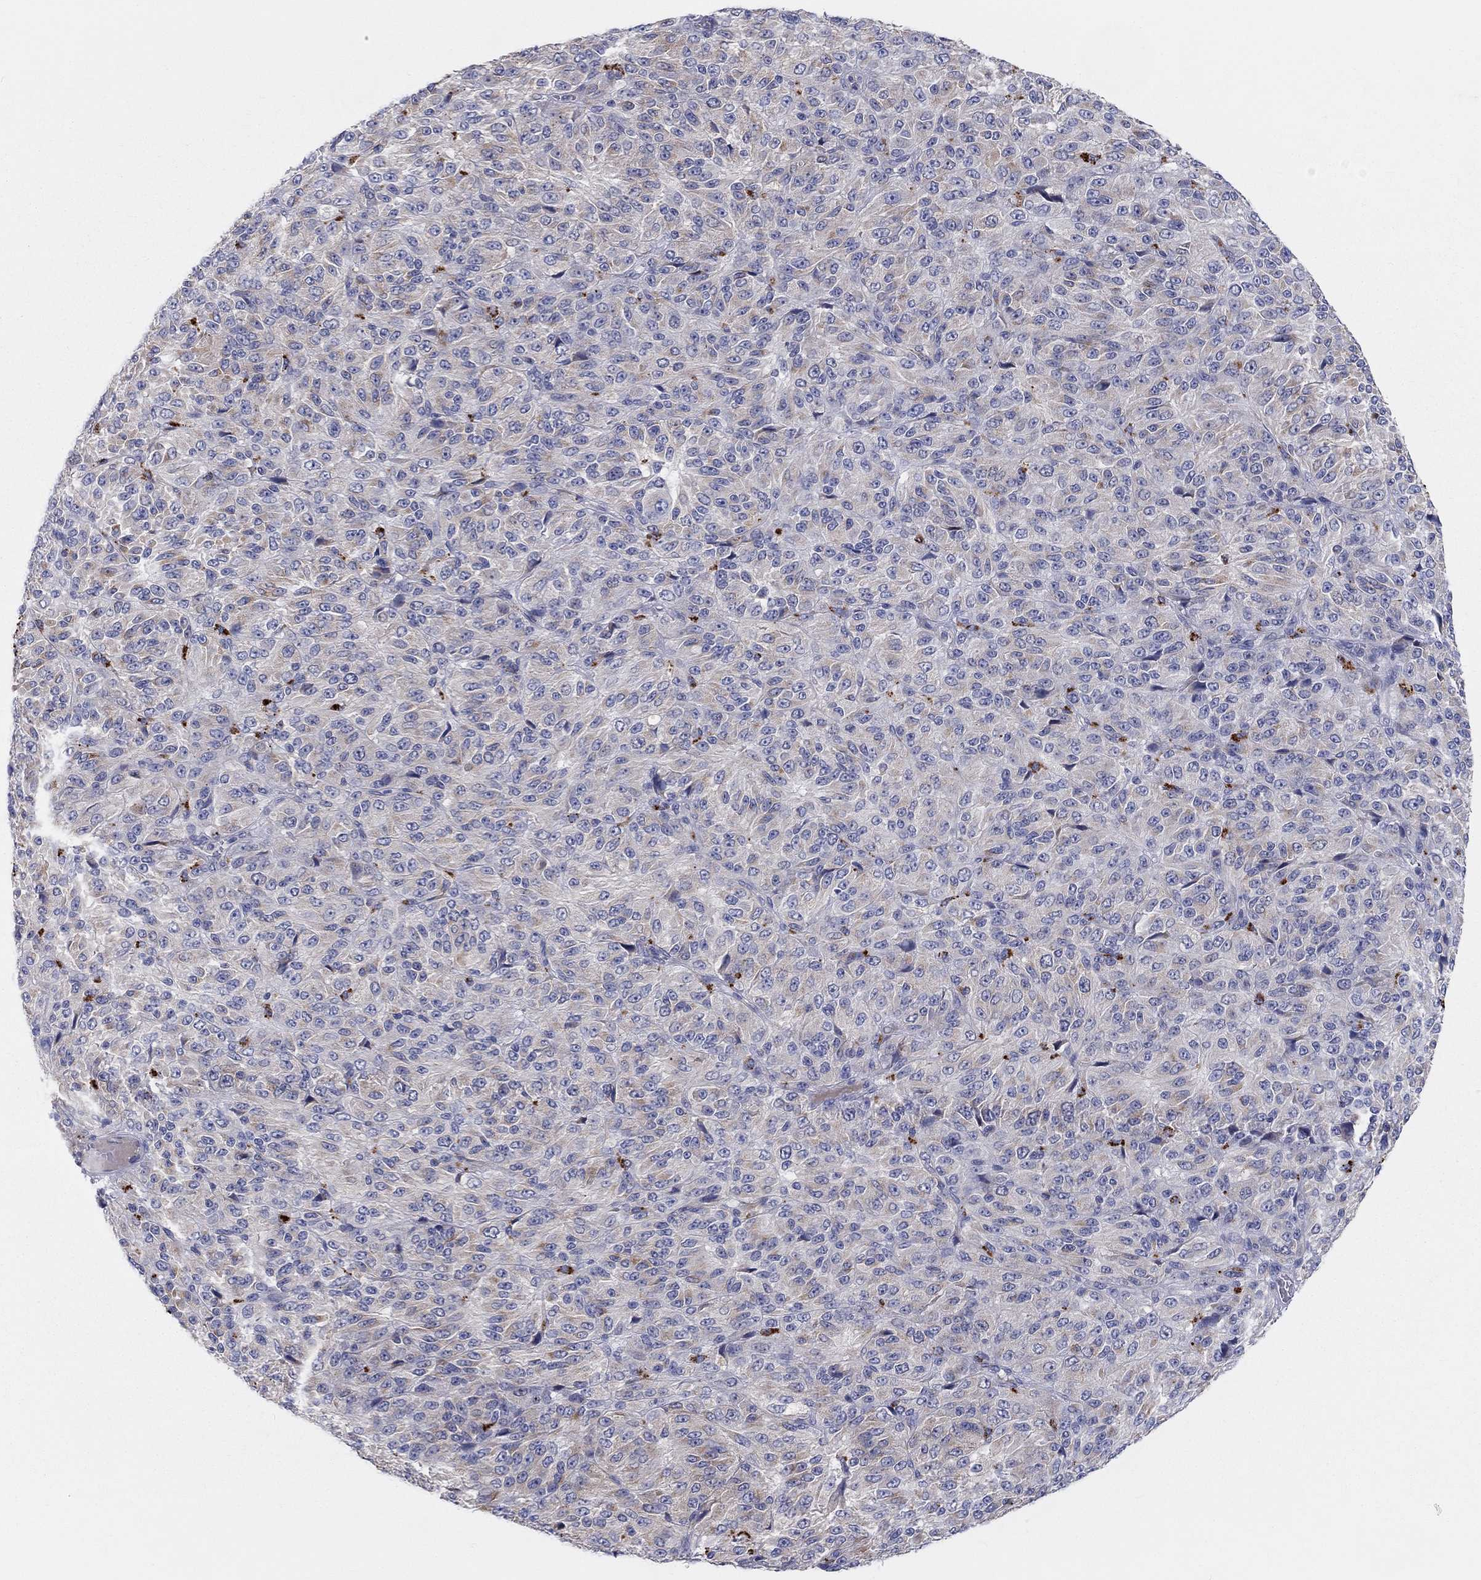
{"staining": {"intensity": "weak", "quantity": "<25%", "location": "cytoplasmic/membranous"}, "tissue": "melanoma", "cell_type": "Tumor cells", "image_type": "cancer", "snomed": [{"axis": "morphology", "description": "Malignant melanoma, Metastatic site"}, {"axis": "topography", "description": "Brain"}], "caption": "This is an immunohistochemistry (IHC) photomicrograph of melanoma. There is no staining in tumor cells.", "gene": "BCO2", "patient": {"sex": "female", "age": 56}}